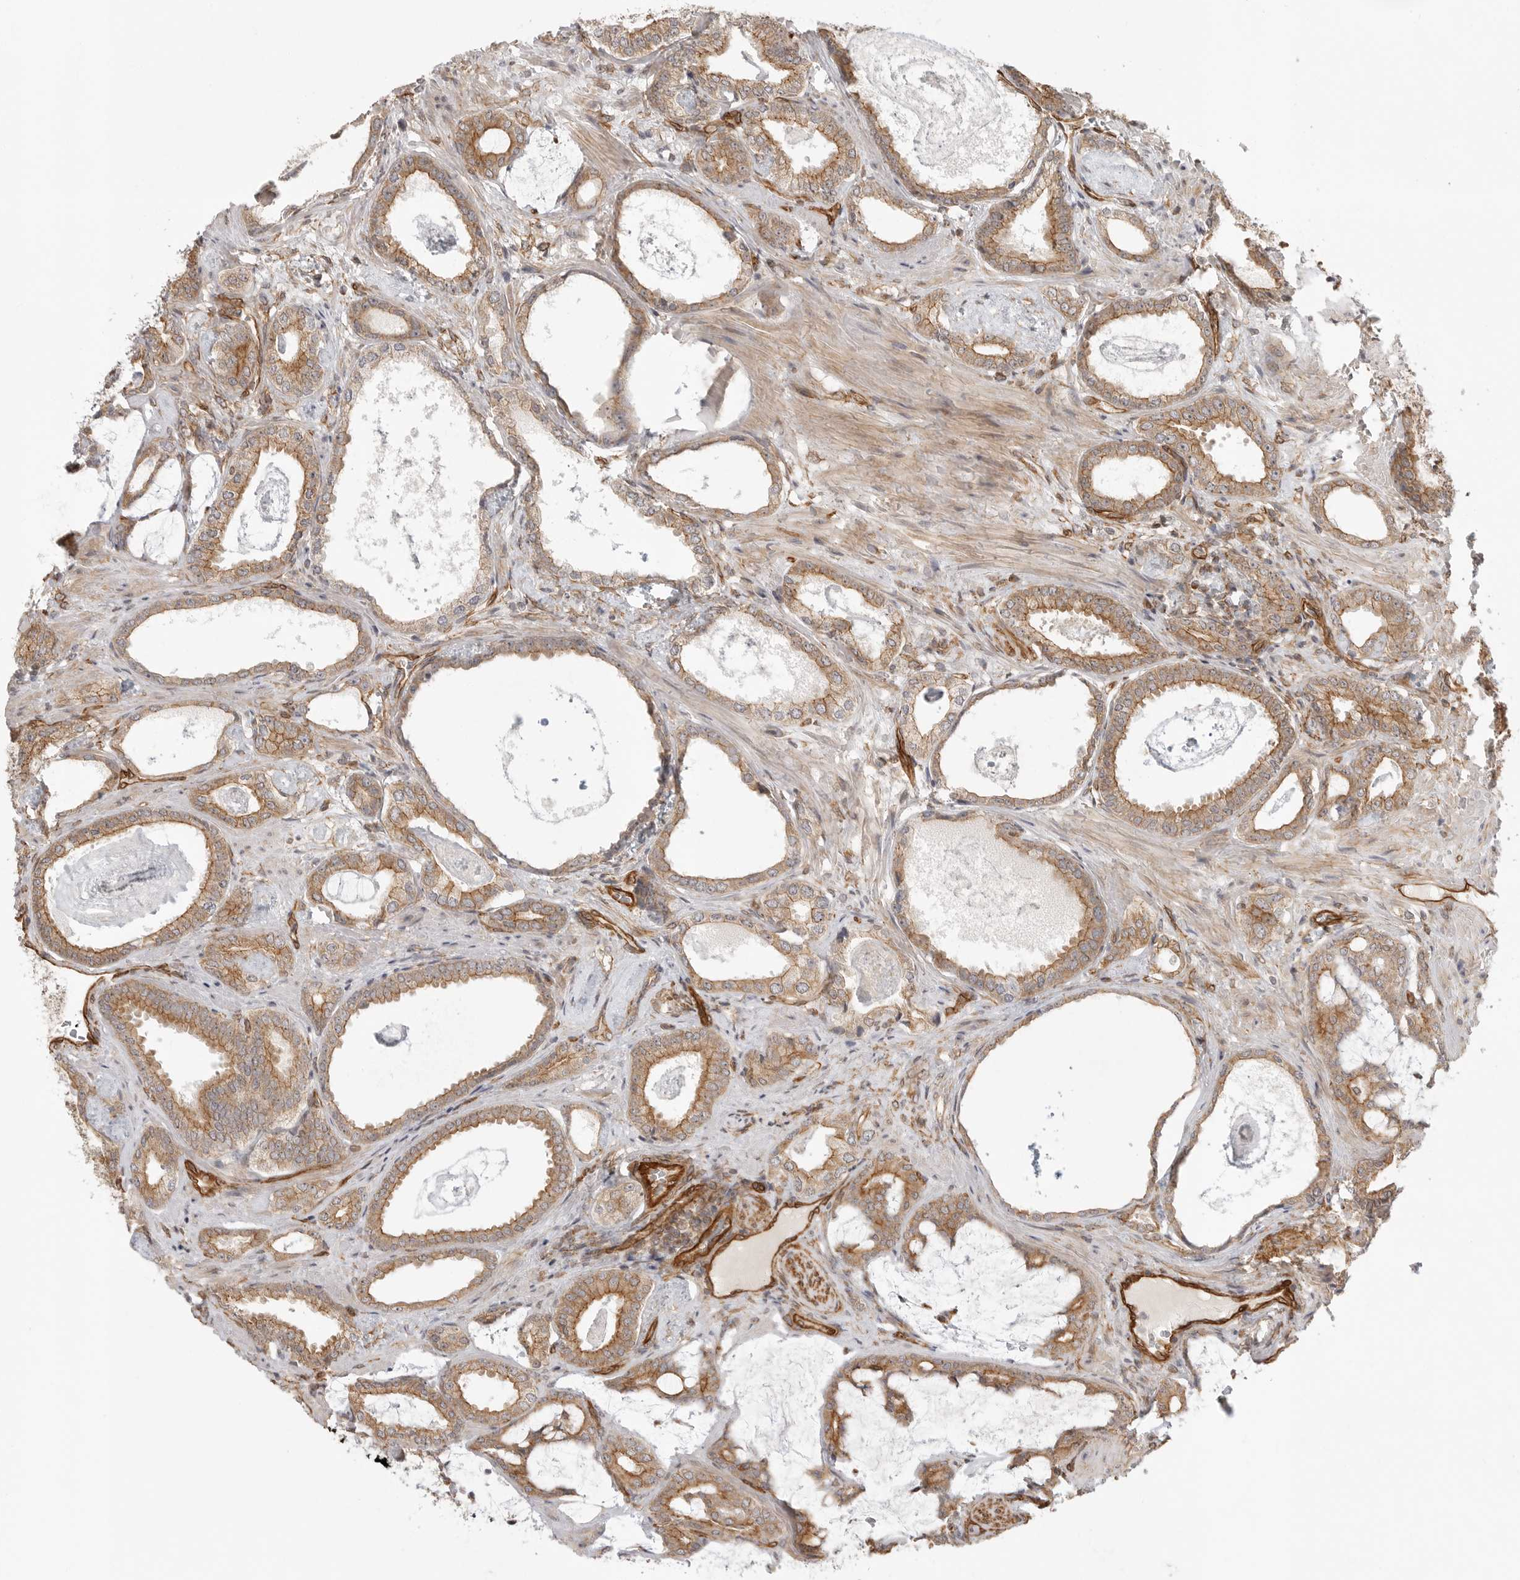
{"staining": {"intensity": "moderate", "quantity": ">75%", "location": "cytoplasmic/membranous"}, "tissue": "prostate cancer", "cell_type": "Tumor cells", "image_type": "cancer", "snomed": [{"axis": "morphology", "description": "Adenocarcinoma, Low grade"}, {"axis": "topography", "description": "Prostate"}], "caption": "Tumor cells reveal medium levels of moderate cytoplasmic/membranous positivity in approximately >75% of cells in prostate cancer.", "gene": "ATOH7", "patient": {"sex": "male", "age": 71}}